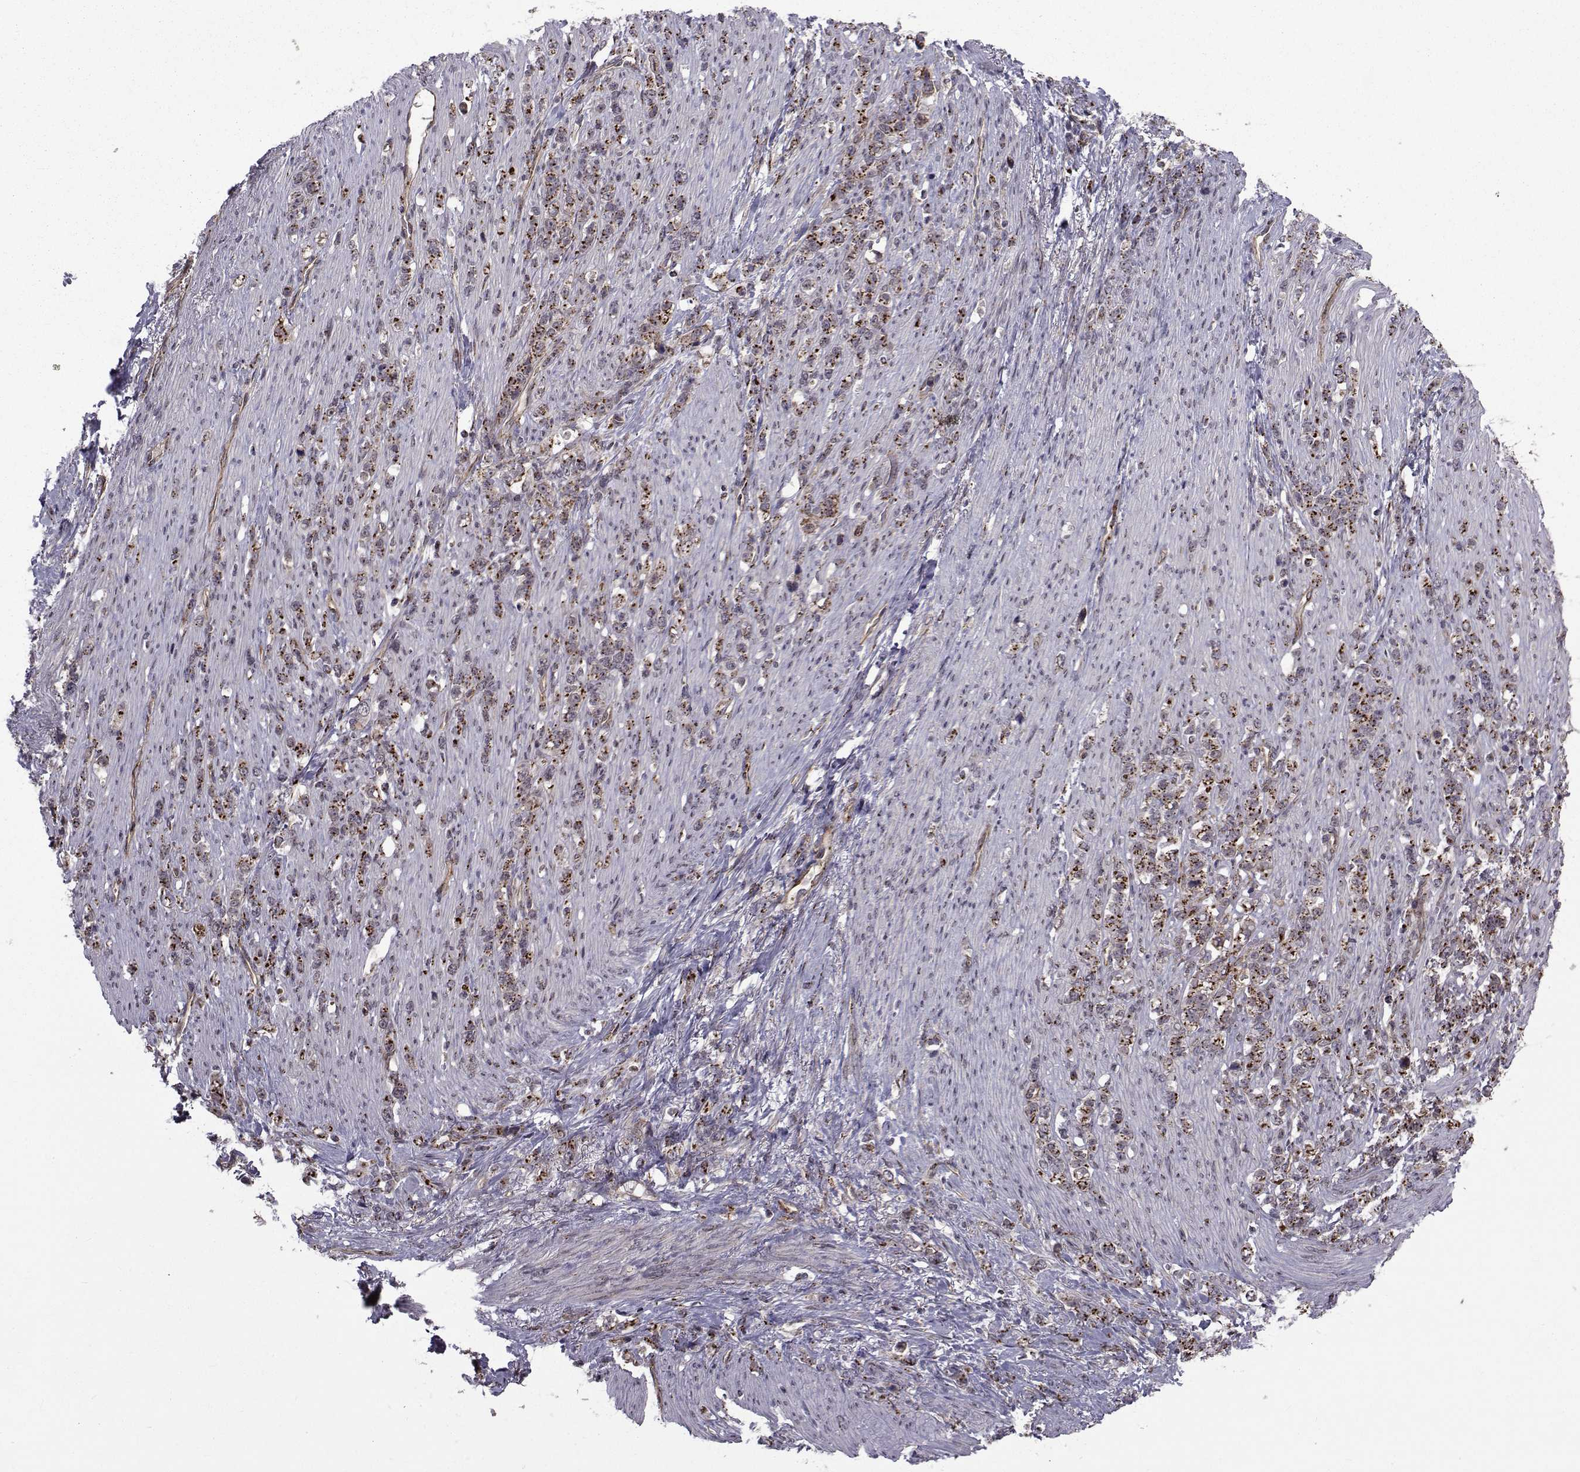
{"staining": {"intensity": "moderate", "quantity": ">75%", "location": "cytoplasmic/membranous"}, "tissue": "stomach cancer", "cell_type": "Tumor cells", "image_type": "cancer", "snomed": [{"axis": "morphology", "description": "Adenocarcinoma, NOS"}, {"axis": "topography", "description": "Stomach, lower"}], "caption": "The immunohistochemical stain highlights moderate cytoplasmic/membranous positivity in tumor cells of stomach cancer (adenocarcinoma) tissue.", "gene": "ATP6V1C2", "patient": {"sex": "male", "age": 88}}